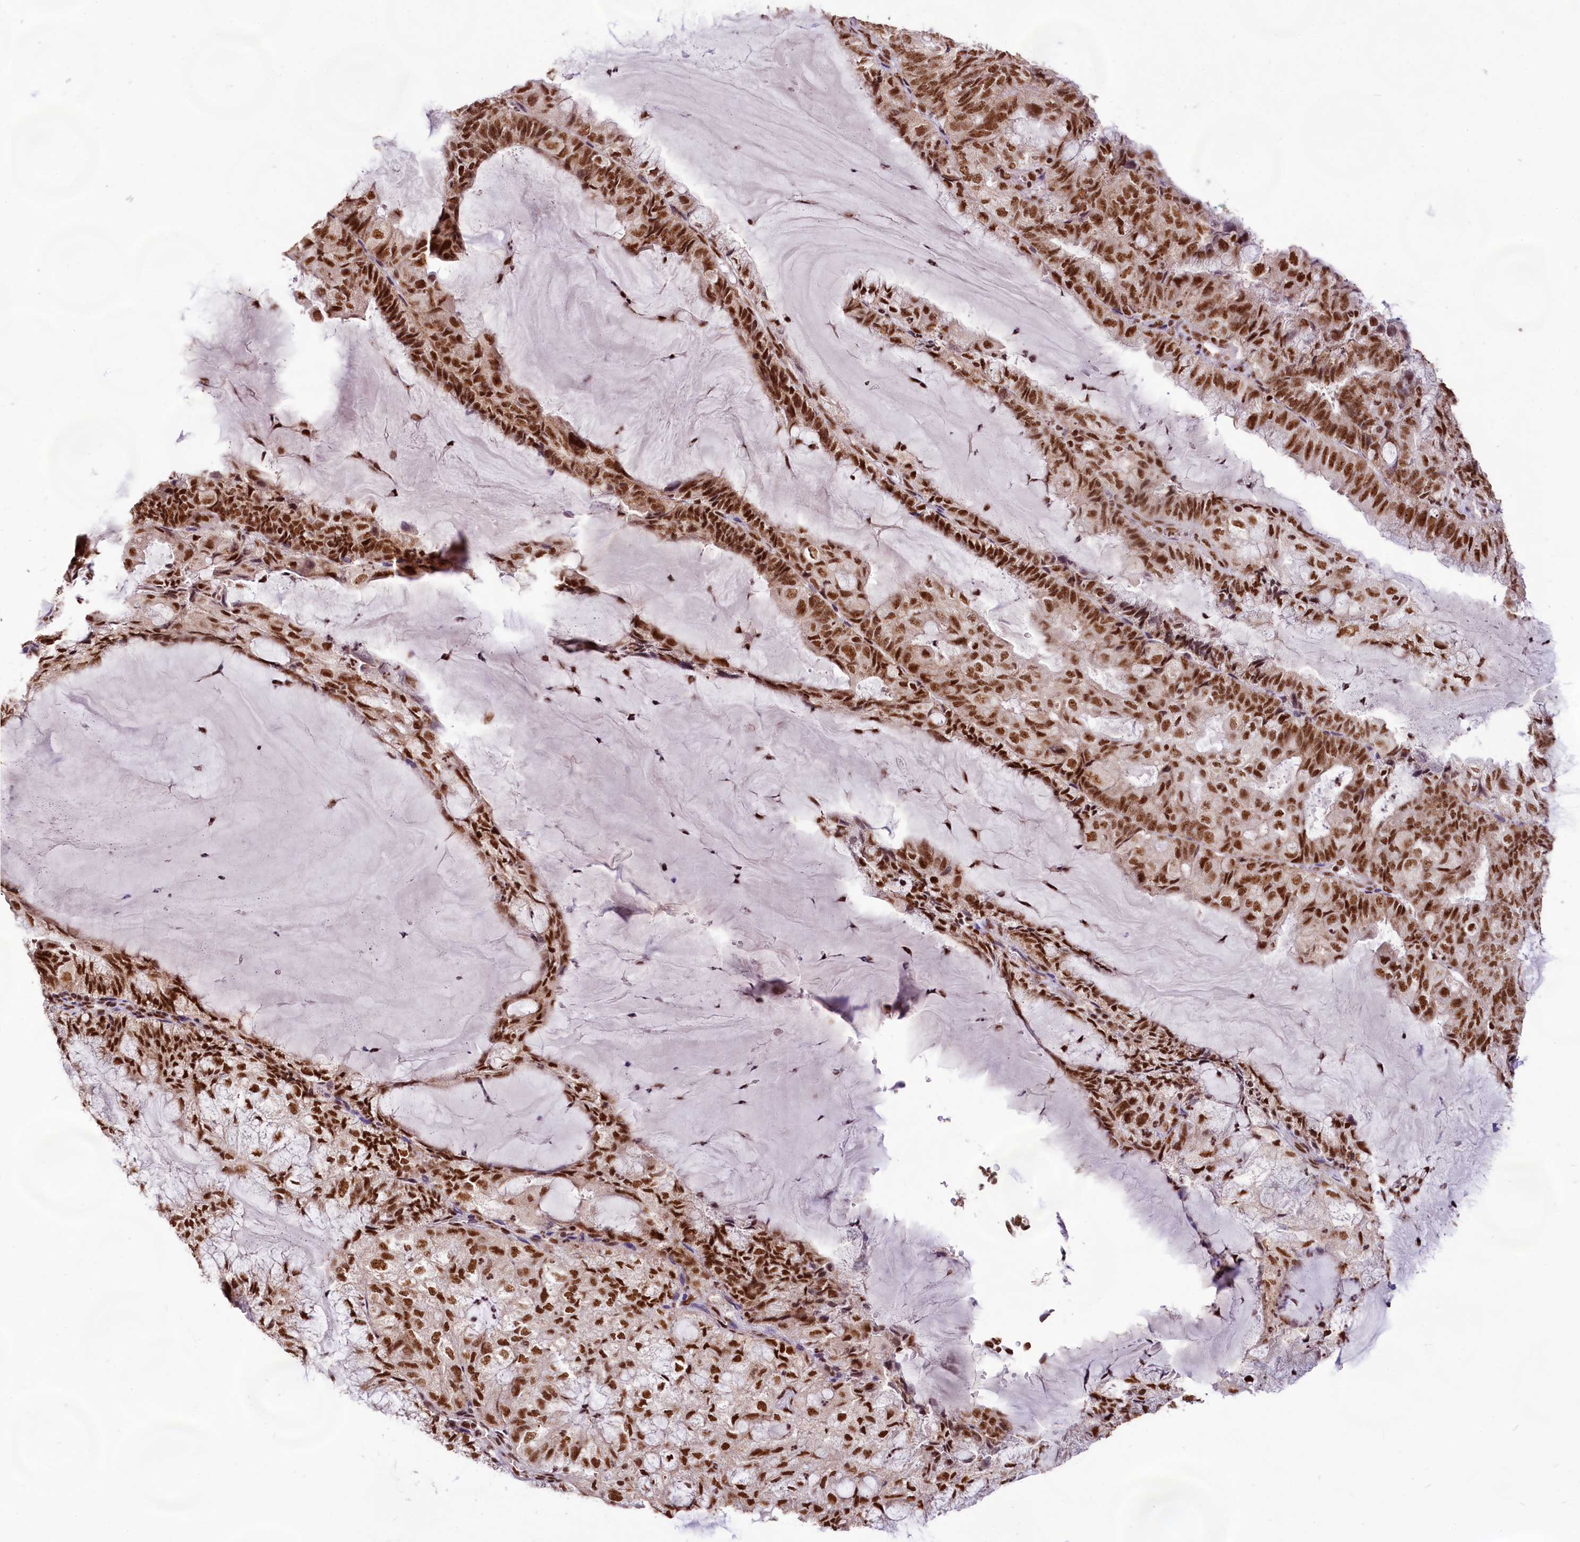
{"staining": {"intensity": "strong", "quantity": ">75%", "location": "nuclear"}, "tissue": "endometrial cancer", "cell_type": "Tumor cells", "image_type": "cancer", "snomed": [{"axis": "morphology", "description": "Adenocarcinoma, NOS"}, {"axis": "topography", "description": "Endometrium"}], "caption": "Brown immunohistochemical staining in endometrial cancer shows strong nuclear positivity in approximately >75% of tumor cells.", "gene": "HIRA", "patient": {"sex": "female", "age": 81}}